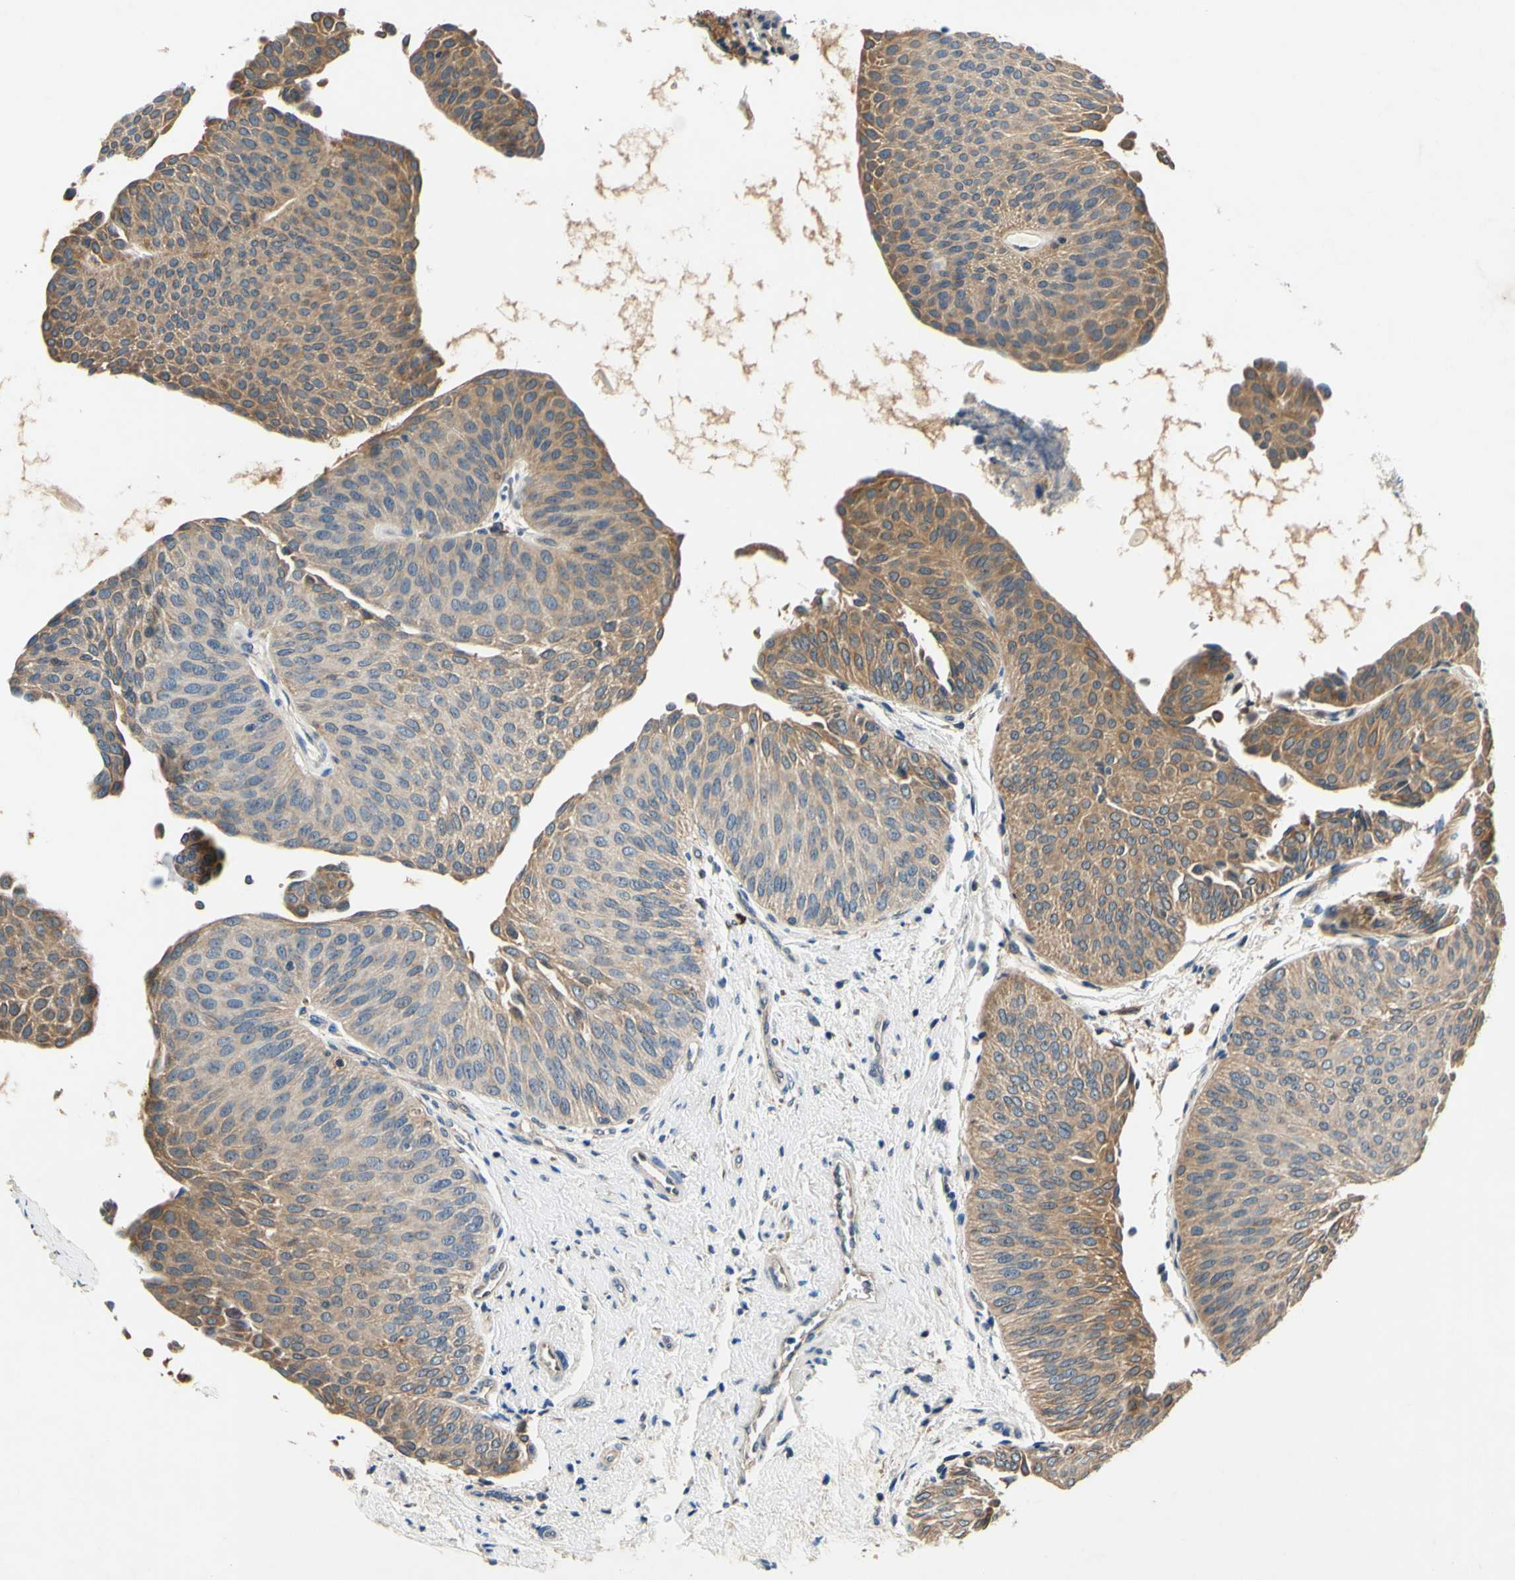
{"staining": {"intensity": "moderate", "quantity": "<25%", "location": "cytoplasmic/membranous"}, "tissue": "urothelial cancer", "cell_type": "Tumor cells", "image_type": "cancer", "snomed": [{"axis": "morphology", "description": "Urothelial carcinoma, Low grade"}, {"axis": "topography", "description": "Urinary bladder"}], "caption": "A brown stain shows moderate cytoplasmic/membranous positivity of a protein in human urothelial cancer tumor cells. Ihc stains the protein of interest in brown and the nuclei are stained blue.", "gene": "PLA2G4A", "patient": {"sex": "female", "age": 60}}